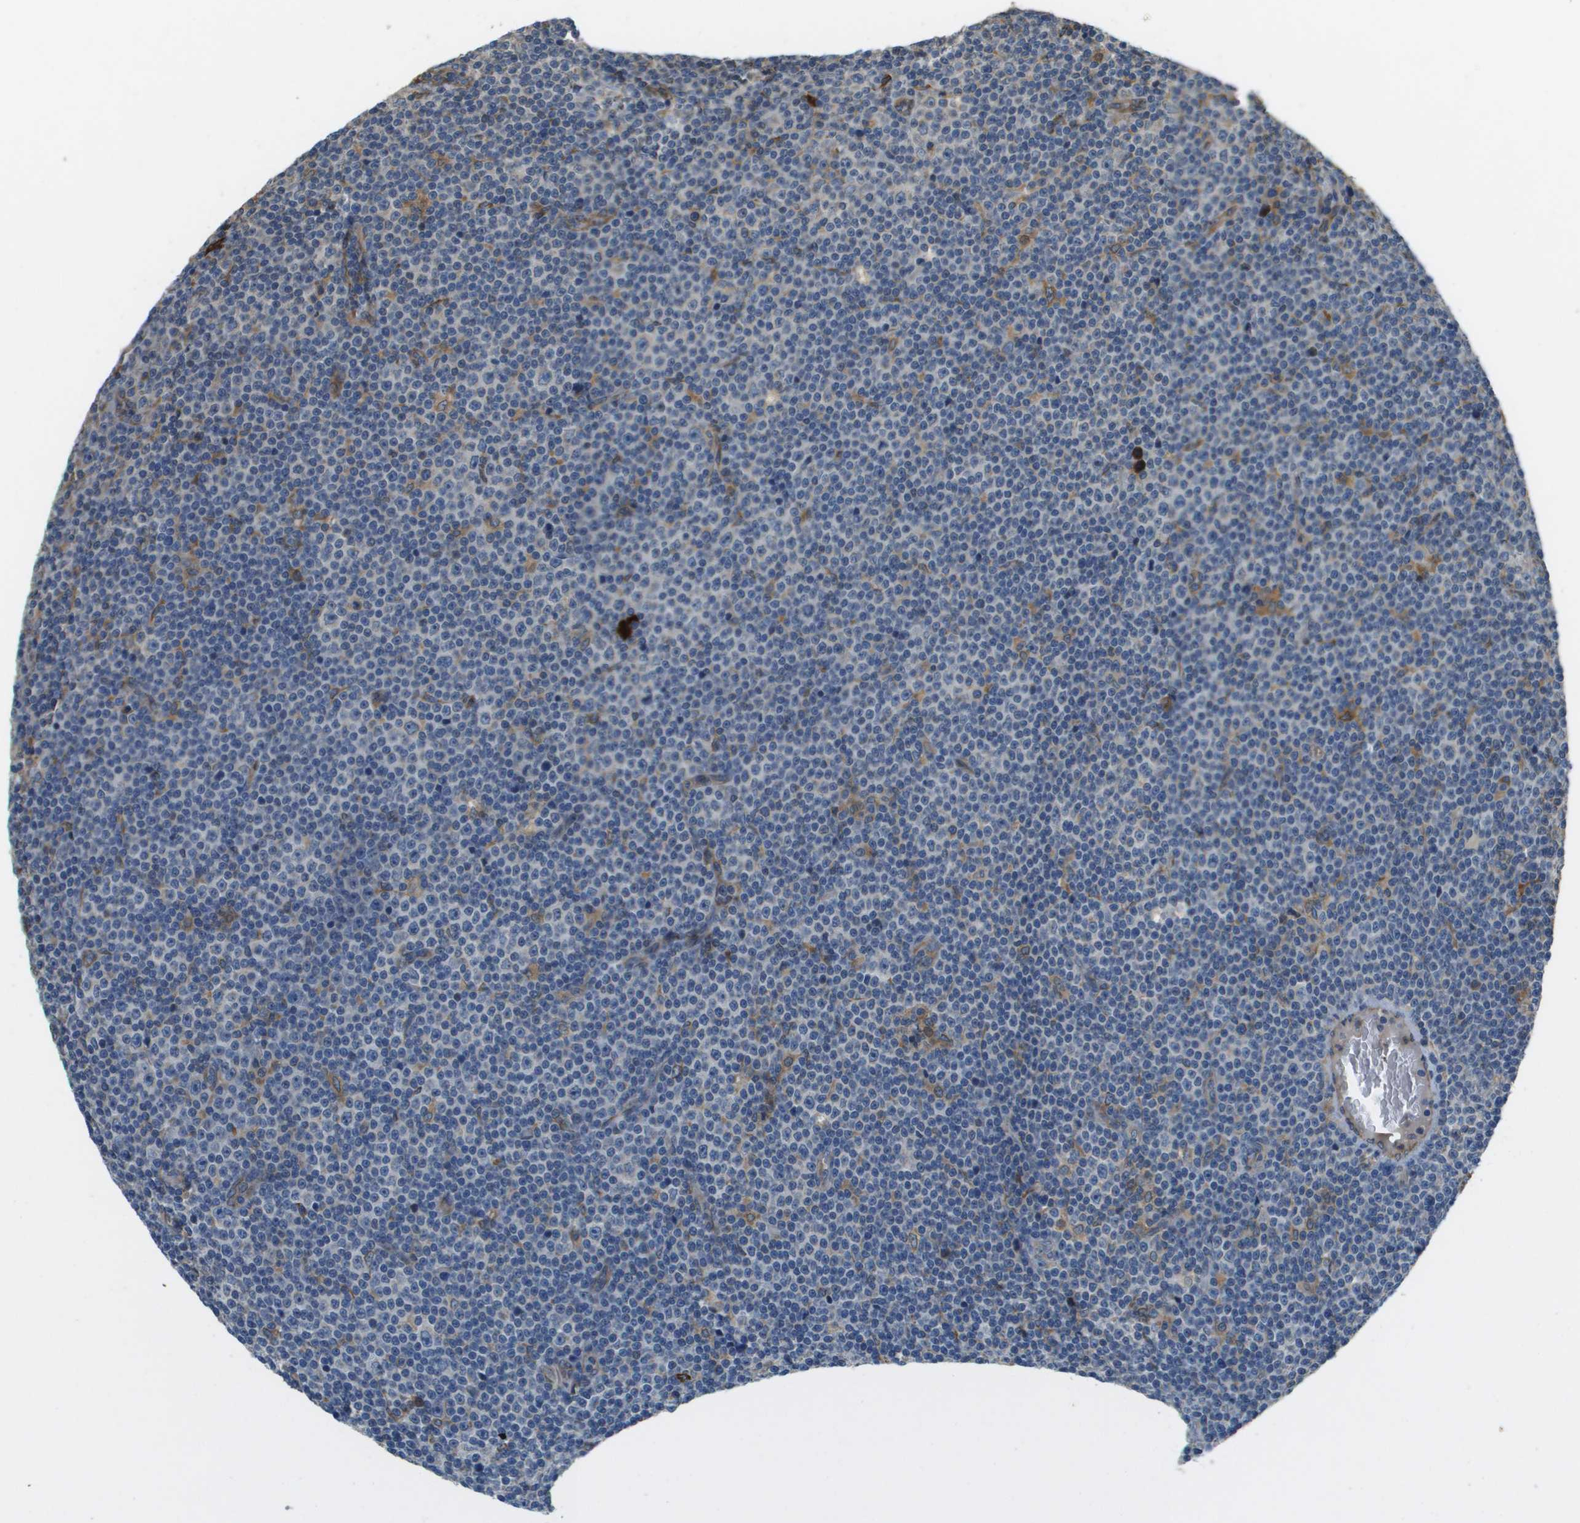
{"staining": {"intensity": "negative", "quantity": "none", "location": "none"}, "tissue": "lymphoma", "cell_type": "Tumor cells", "image_type": "cancer", "snomed": [{"axis": "morphology", "description": "Malignant lymphoma, non-Hodgkin's type, Low grade"}, {"axis": "topography", "description": "Lymph node"}], "caption": "A high-resolution image shows immunohistochemistry staining of low-grade malignant lymphoma, non-Hodgkin's type, which shows no significant staining in tumor cells. (Stains: DAB (3,3'-diaminobenzidine) immunohistochemistry with hematoxylin counter stain, Microscopy: brightfield microscopy at high magnification).", "gene": "SAMSN1", "patient": {"sex": "female", "age": 67}}